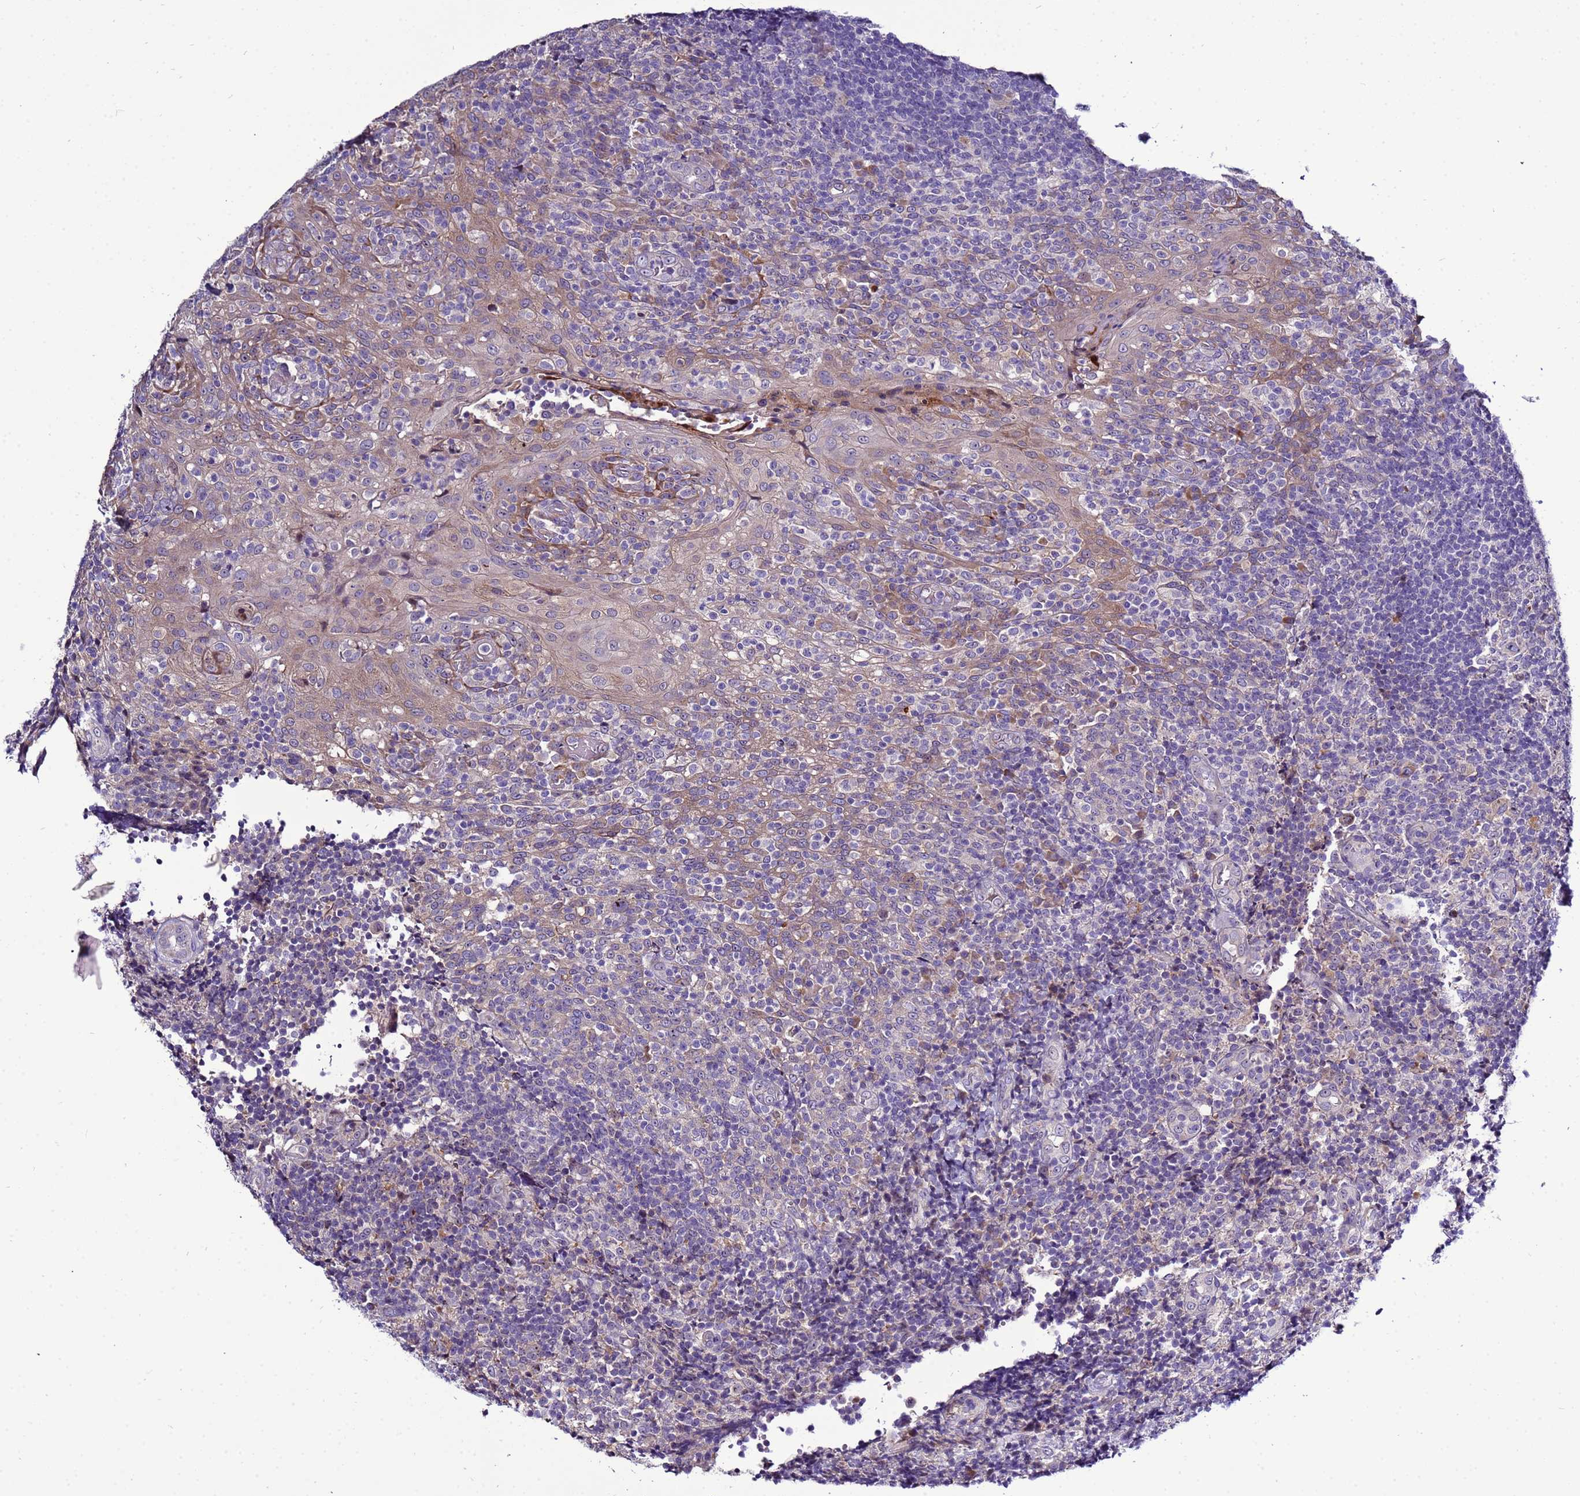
{"staining": {"intensity": "negative", "quantity": "none", "location": "none"}, "tissue": "tonsil", "cell_type": "Germinal center cells", "image_type": "normal", "snomed": [{"axis": "morphology", "description": "Normal tissue, NOS"}, {"axis": "topography", "description": "Tonsil"}], "caption": "Tonsil stained for a protein using IHC reveals no positivity germinal center cells.", "gene": "NOL8", "patient": {"sex": "female", "age": 19}}